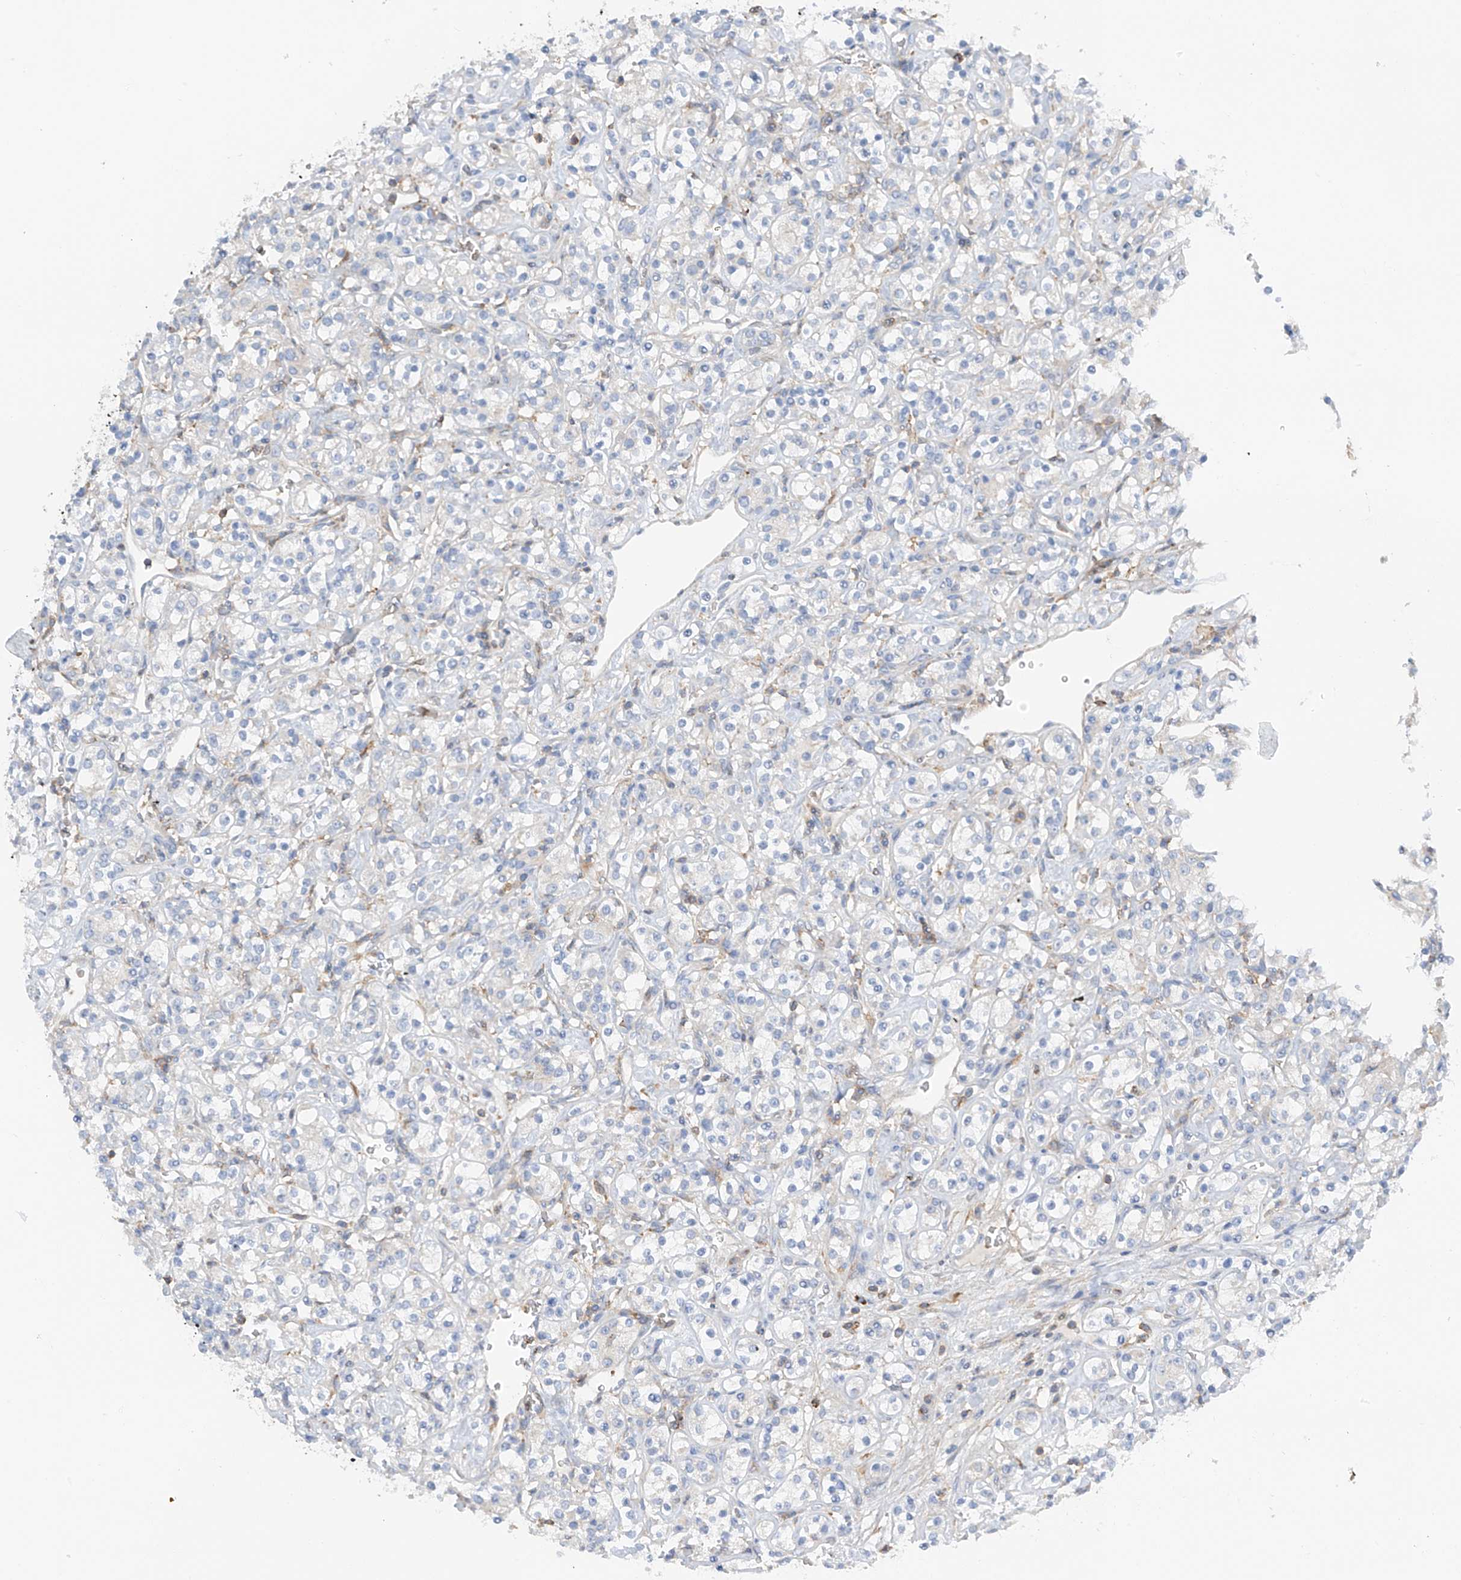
{"staining": {"intensity": "negative", "quantity": "none", "location": "none"}, "tissue": "renal cancer", "cell_type": "Tumor cells", "image_type": "cancer", "snomed": [{"axis": "morphology", "description": "Adenocarcinoma, NOS"}, {"axis": "topography", "description": "Kidney"}], "caption": "Immunohistochemistry micrograph of neoplastic tissue: human adenocarcinoma (renal) stained with DAB (3,3'-diaminobenzidine) demonstrates no significant protein expression in tumor cells. Brightfield microscopy of IHC stained with DAB (brown) and hematoxylin (blue), captured at high magnification.", "gene": "NALCN", "patient": {"sex": "male", "age": 77}}